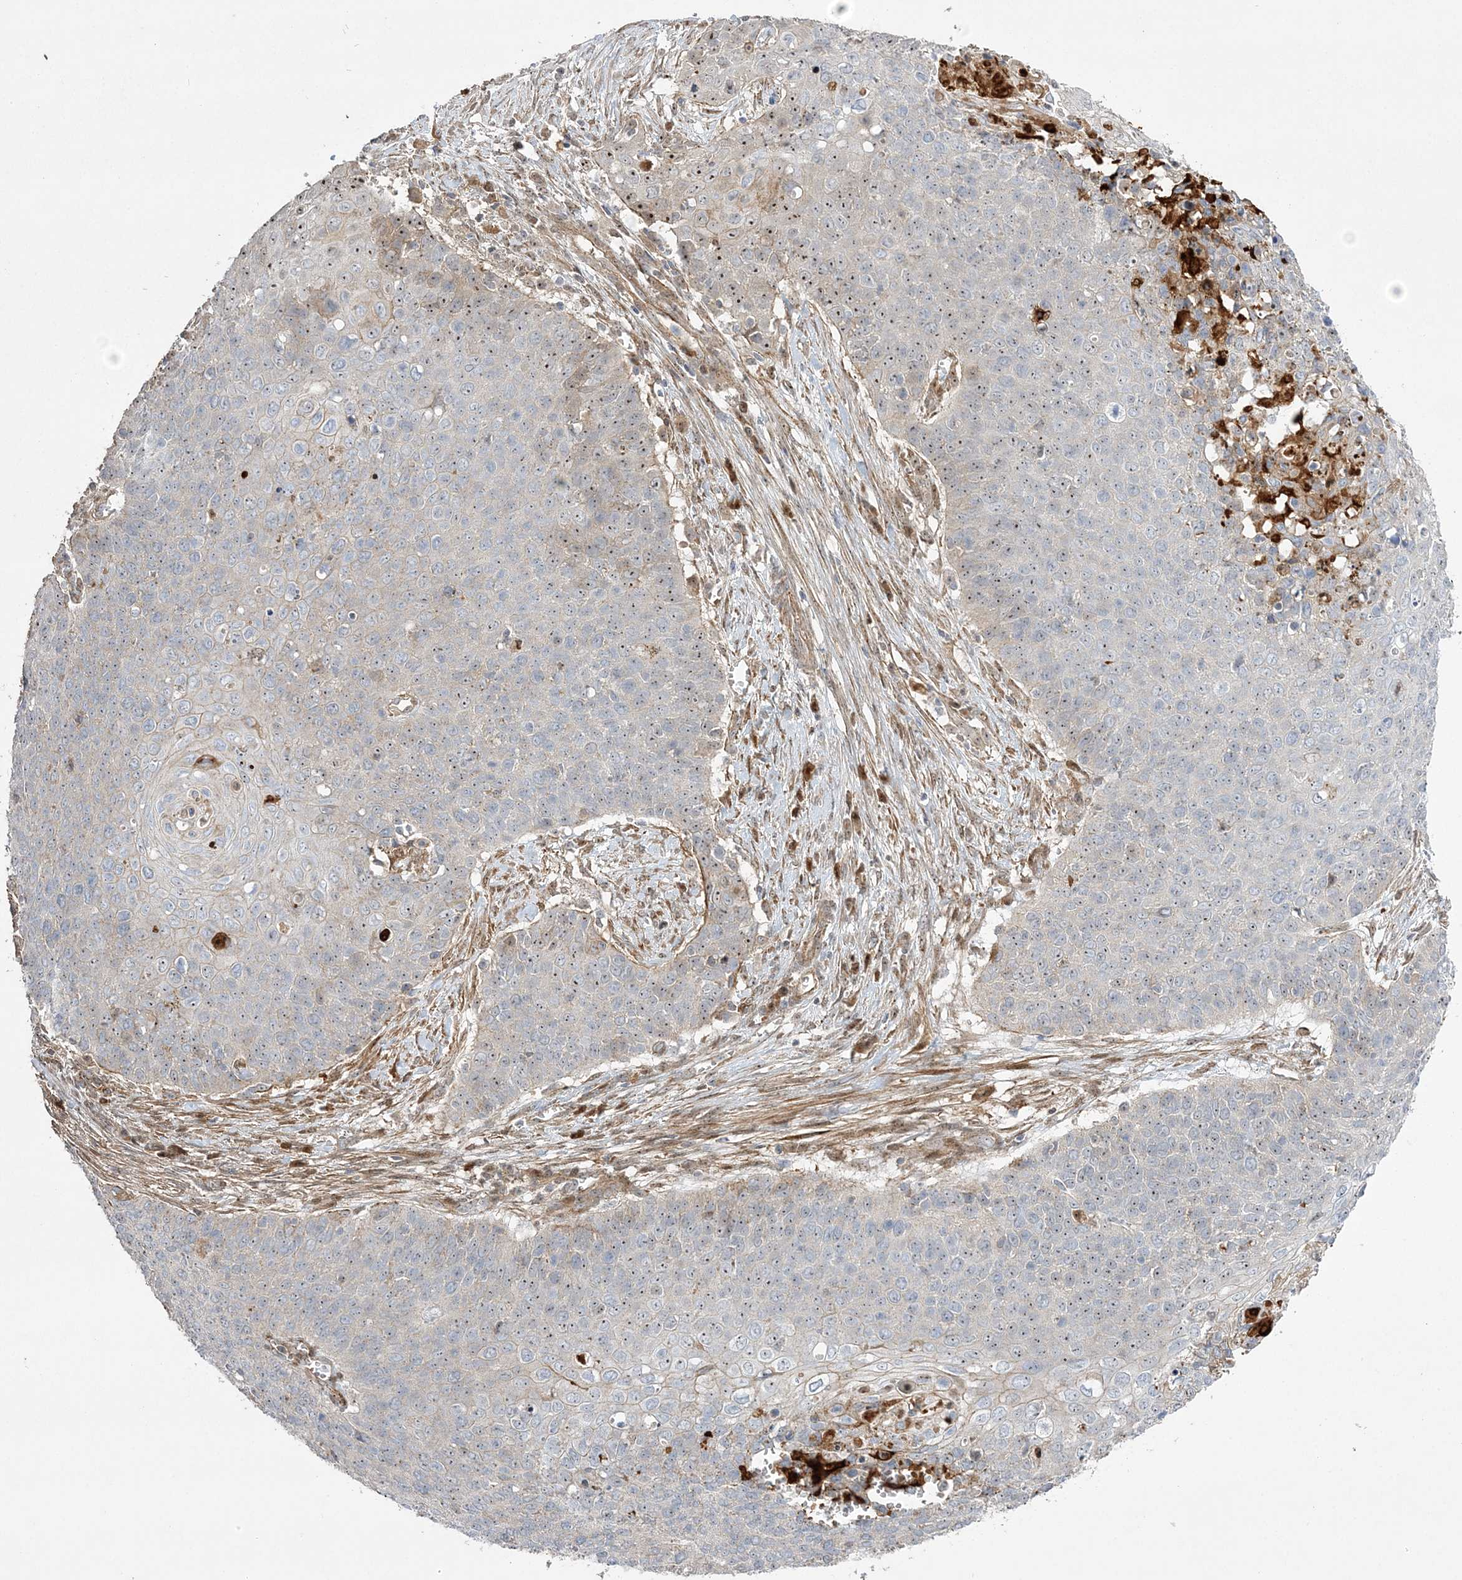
{"staining": {"intensity": "moderate", "quantity": ">75%", "location": "nuclear"}, "tissue": "cervical cancer", "cell_type": "Tumor cells", "image_type": "cancer", "snomed": [{"axis": "morphology", "description": "Squamous cell carcinoma, NOS"}, {"axis": "topography", "description": "Cervix"}], "caption": "Moderate nuclear protein expression is seen in approximately >75% of tumor cells in squamous cell carcinoma (cervical). The staining was performed using DAB to visualize the protein expression in brown, while the nuclei were stained in blue with hematoxylin (Magnification: 20x).", "gene": "NPM3", "patient": {"sex": "female", "age": 39}}